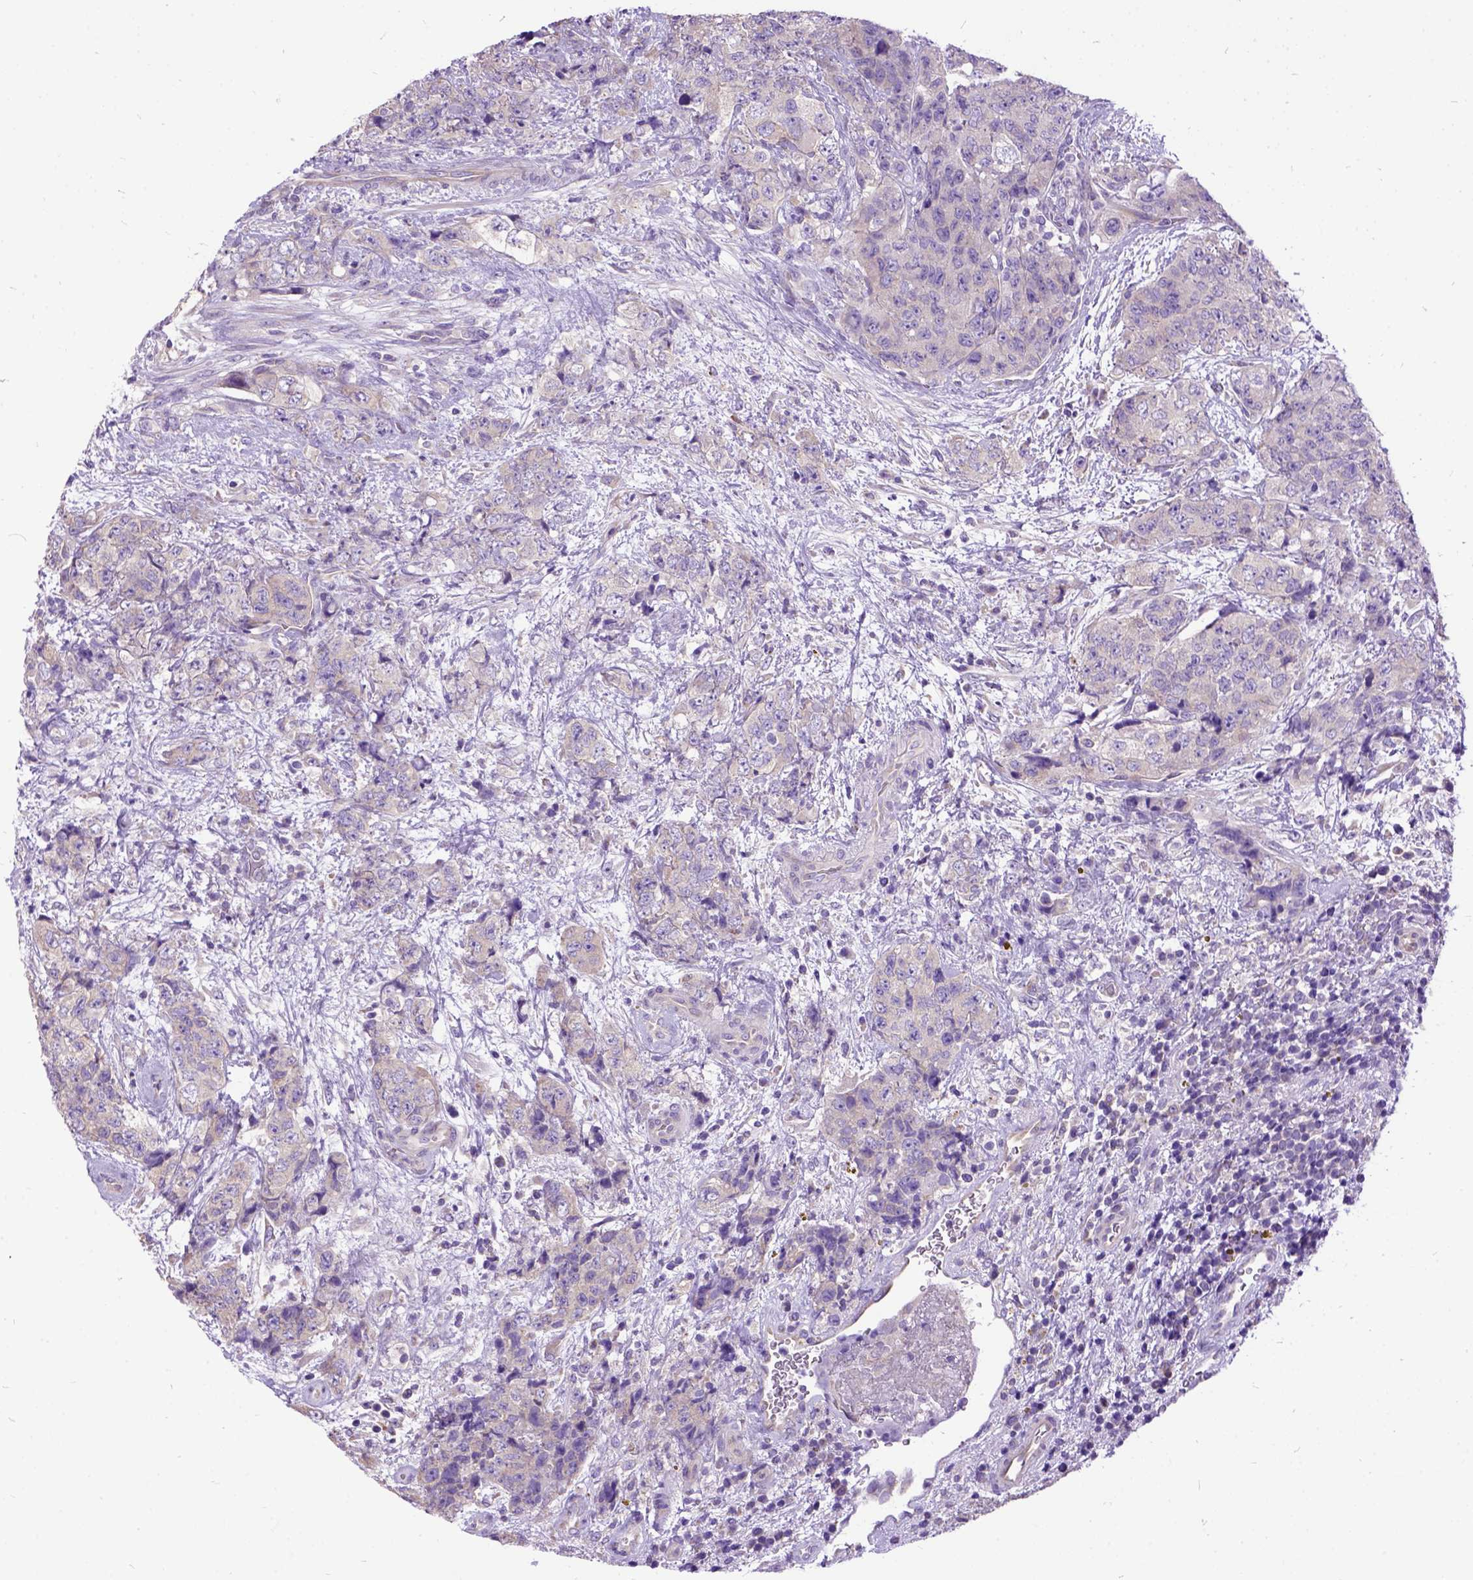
{"staining": {"intensity": "negative", "quantity": "none", "location": "none"}, "tissue": "urothelial cancer", "cell_type": "Tumor cells", "image_type": "cancer", "snomed": [{"axis": "morphology", "description": "Urothelial carcinoma, High grade"}, {"axis": "topography", "description": "Urinary bladder"}], "caption": "Urothelial cancer was stained to show a protein in brown. There is no significant staining in tumor cells.", "gene": "CFAP54", "patient": {"sex": "female", "age": 78}}